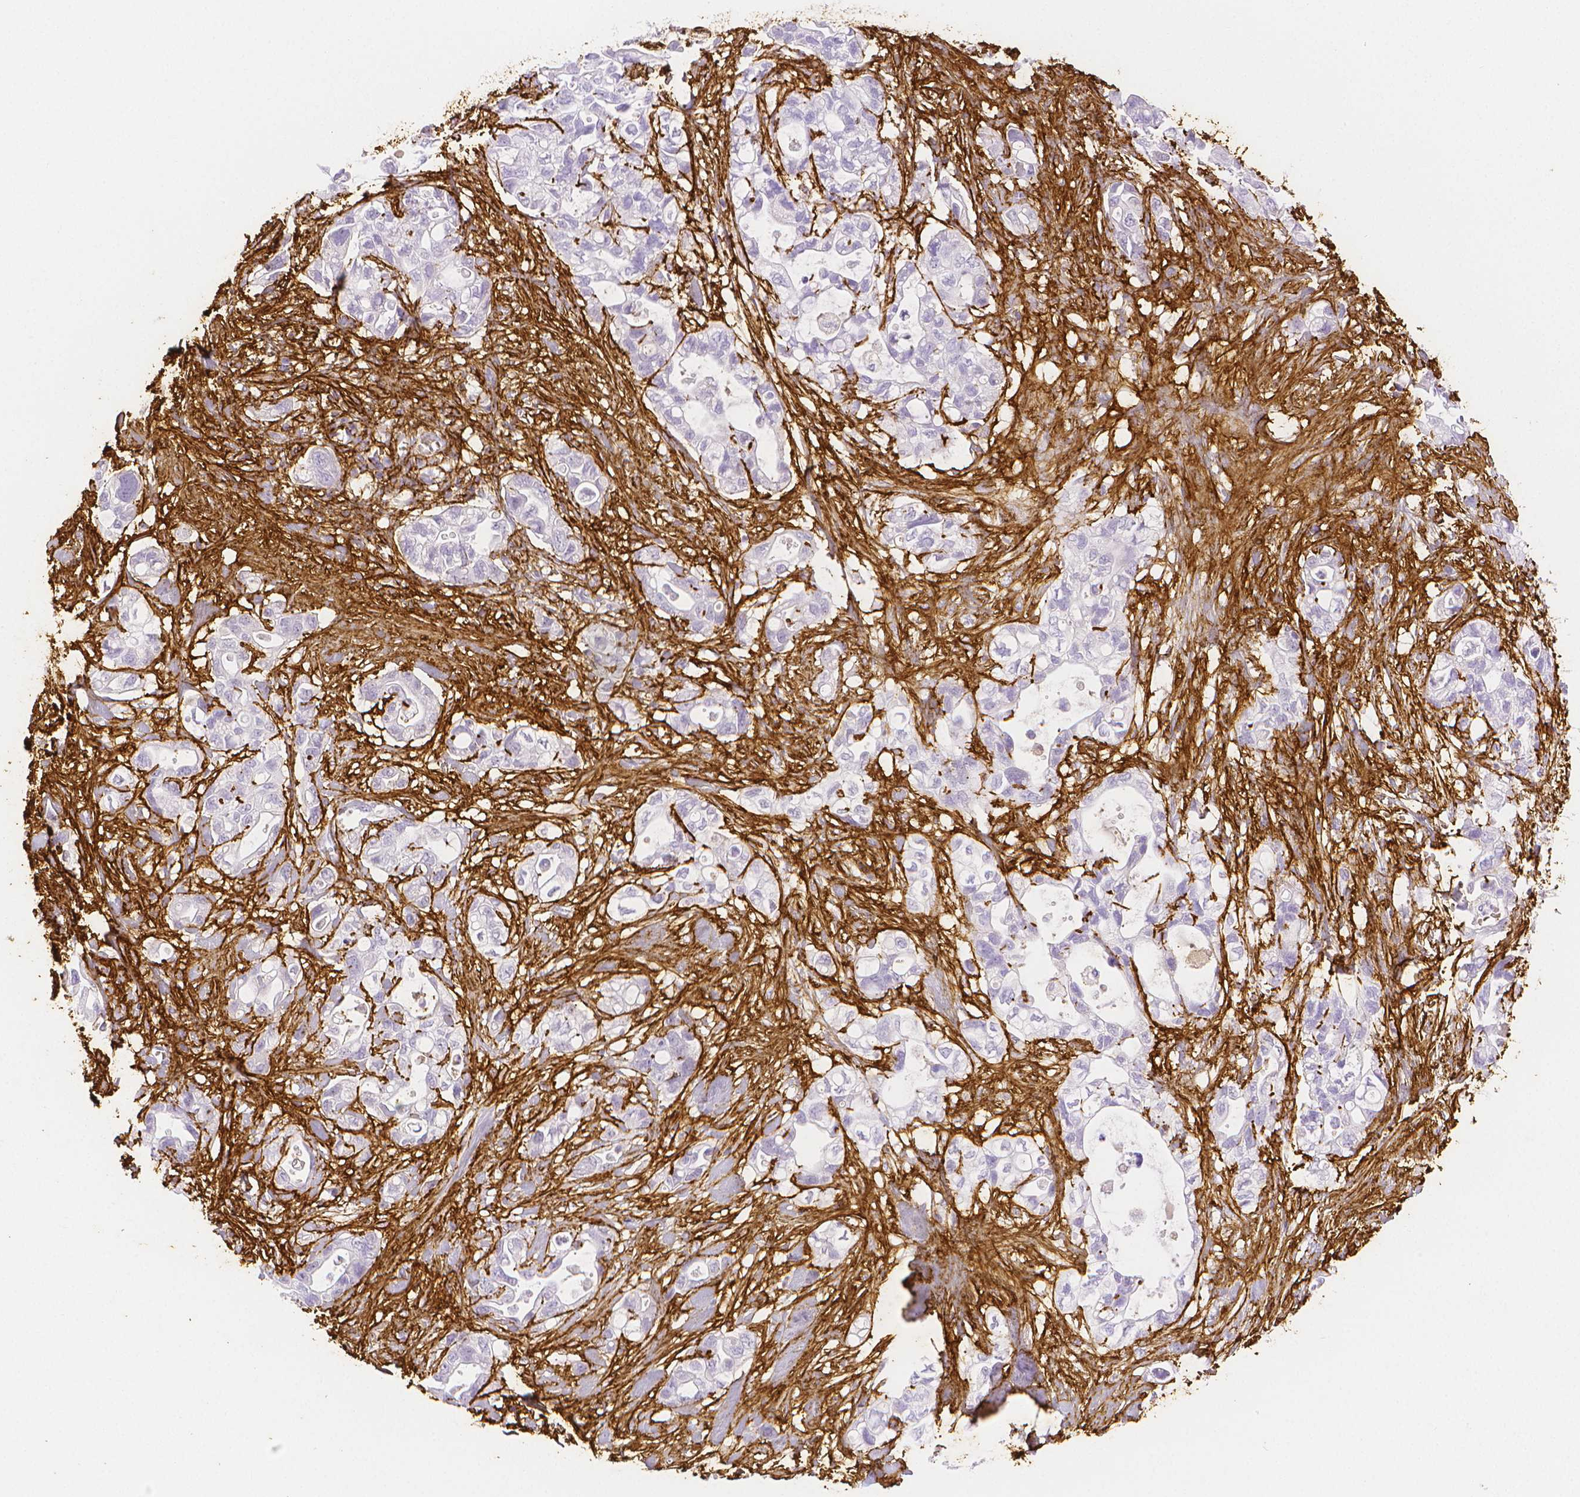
{"staining": {"intensity": "negative", "quantity": "none", "location": "none"}, "tissue": "pancreatic cancer", "cell_type": "Tumor cells", "image_type": "cancer", "snomed": [{"axis": "morphology", "description": "Adenocarcinoma, NOS"}, {"axis": "topography", "description": "Pancreas"}], "caption": "There is no significant staining in tumor cells of pancreatic adenocarcinoma. Brightfield microscopy of IHC stained with DAB (3,3'-diaminobenzidine) (brown) and hematoxylin (blue), captured at high magnification.", "gene": "FBN1", "patient": {"sex": "female", "age": 72}}